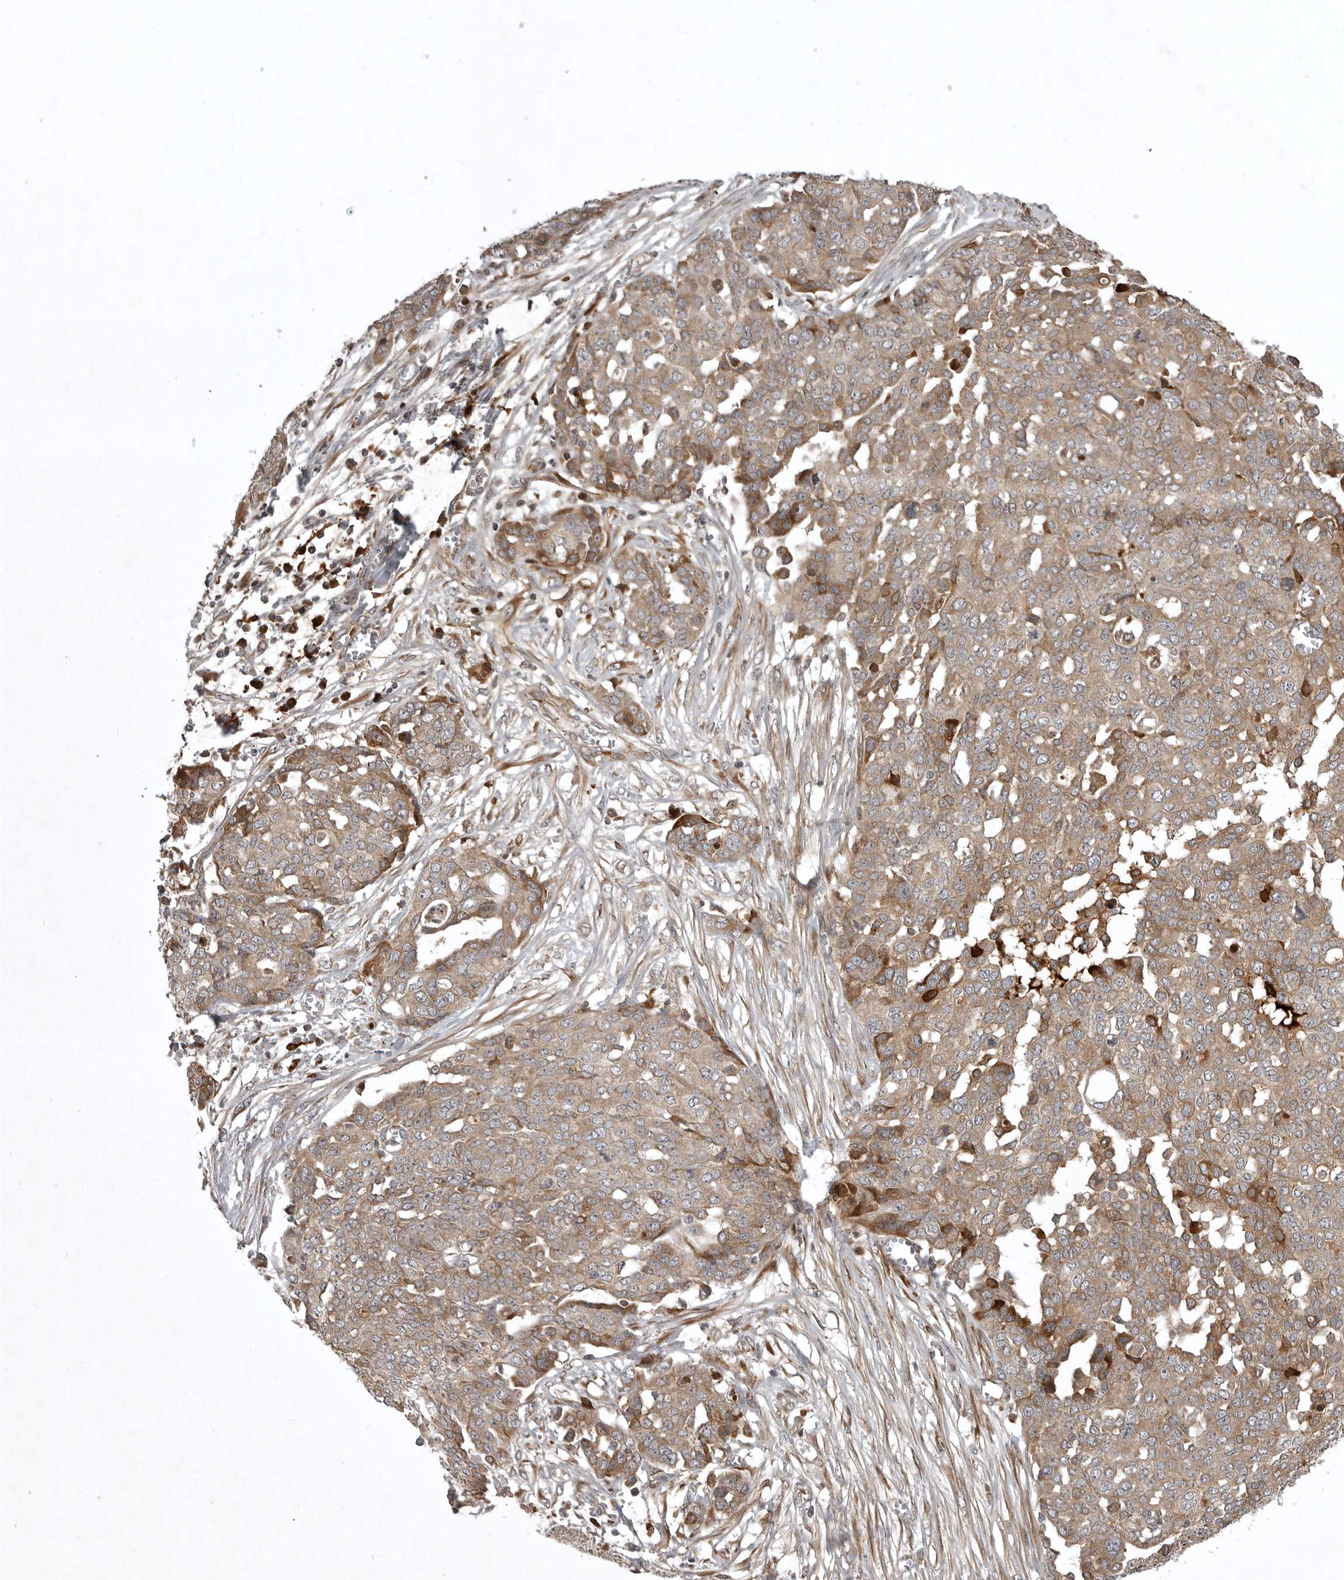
{"staining": {"intensity": "moderate", "quantity": ">75%", "location": "cytoplasmic/membranous"}, "tissue": "ovarian cancer", "cell_type": "Tumor cells", "image_type": "cancer", "snomed": [{"axis": "morphology", "description": "Cystadenocarcinoma, serous, NOS"}, {"axis": "topography", "description": "Soft tissue"}, {"axis": "topography", "description": "Ovary"}], "caption": "Human serous cystadenocarcinoma (ovarian) stained for a protein (brown) shows moderate cytoplasmic/membranous positive staining in about >75% of tumor cells.", "gene": "GPR31", "patient": {"sex": "female", "age": 57}}